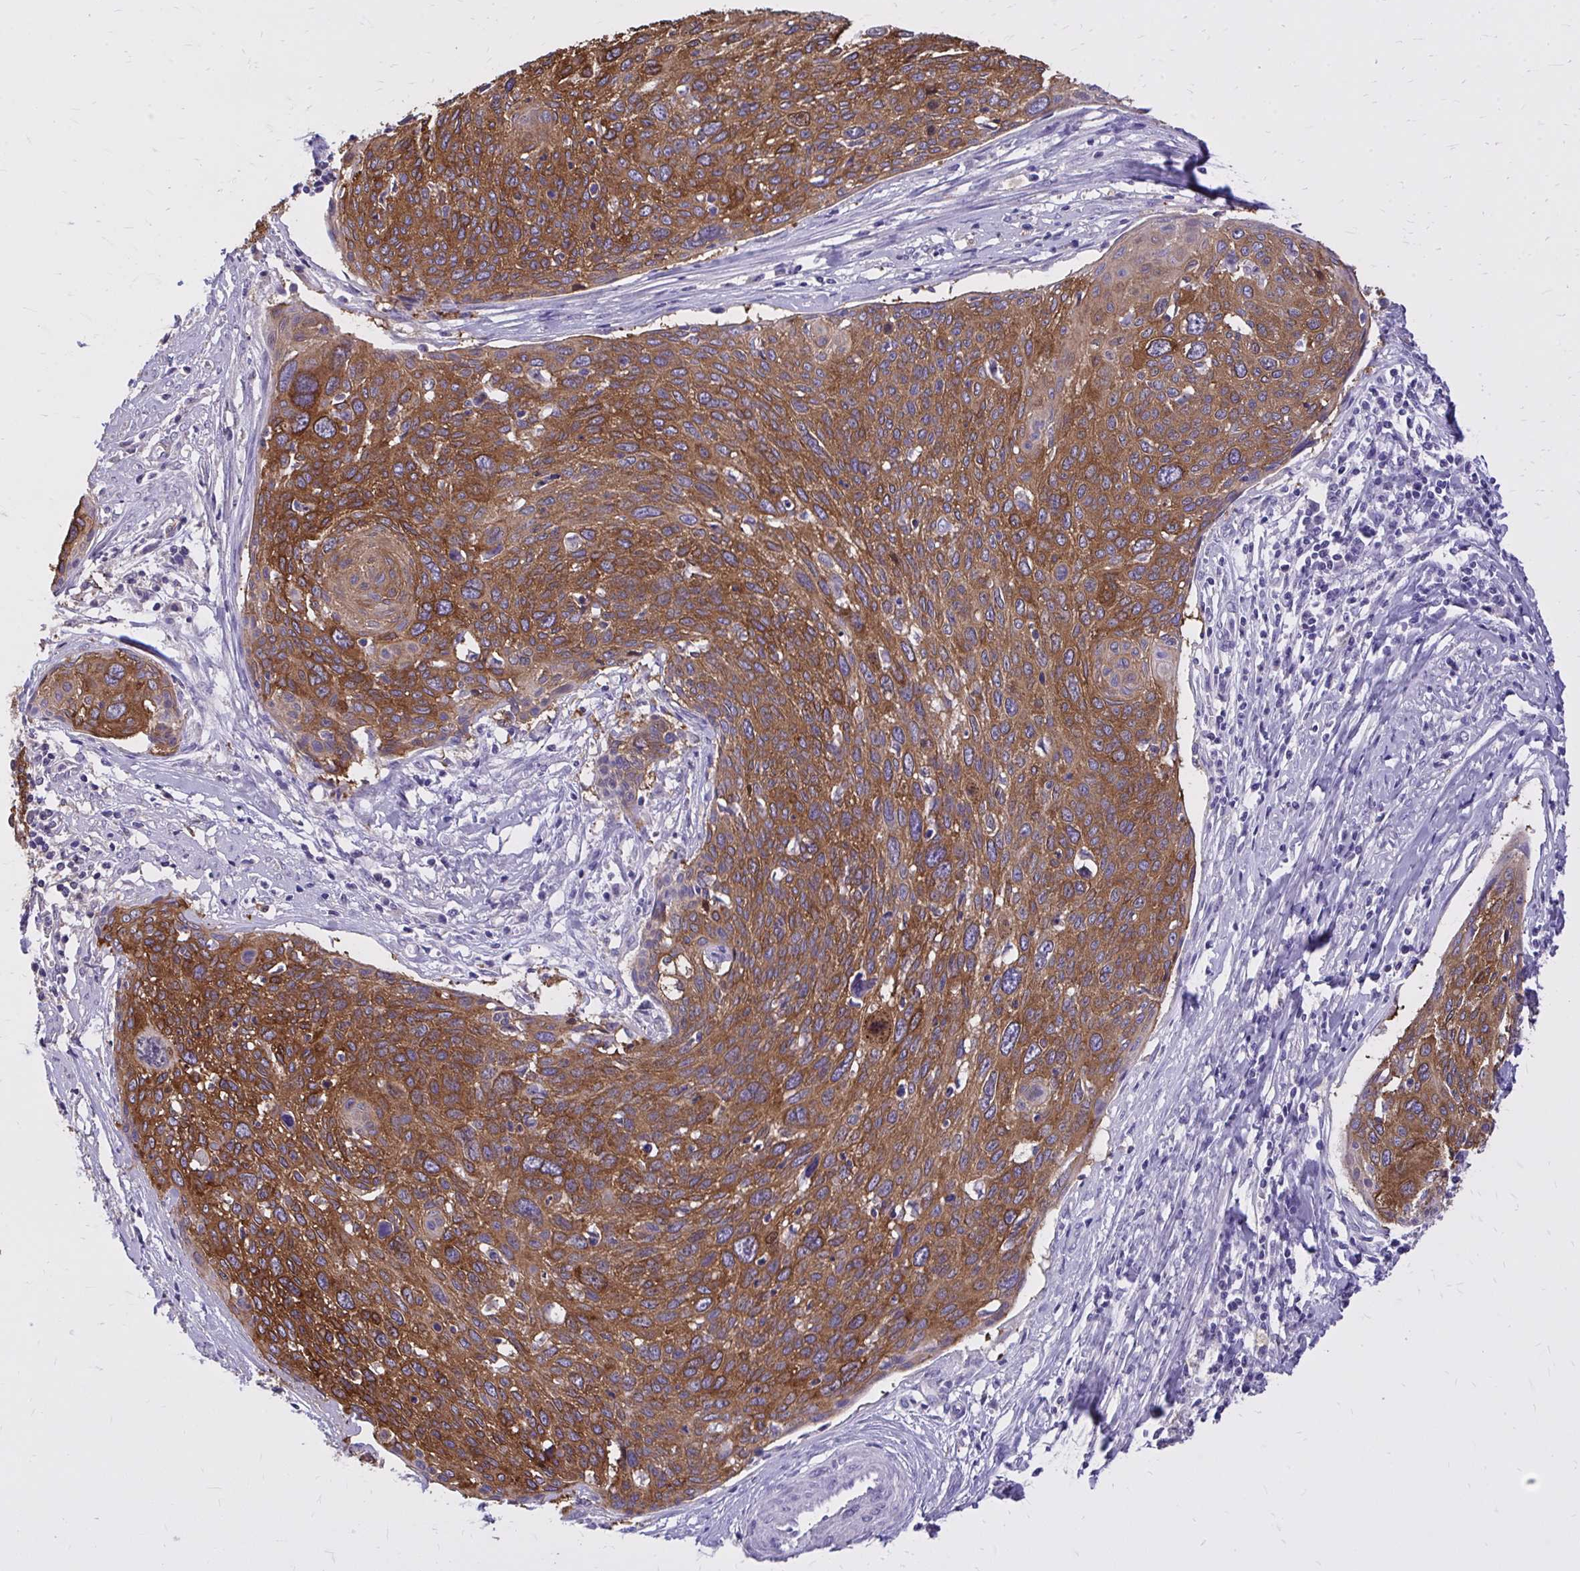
{"staining": {"intensity": "strong", "quantity": ">75%", "location": "cytoplasmic/membranous"}, "tissue": "cervical cancer", "cell_type": "Tumor cells", "image_type": "cancer", "snomed": [{"axis": "morphology", "description": "Squamous cell carcinoma, NOS"}, {"axis": "topography", "description": "Cervix"}], "caption": "An IHC micrograph of tumor tissue is shown. Protein staining in brown labels strong cytoplasmic/membranous positivity in squamous cell carcinoma (cervical) within tumor cells.", "gene": "EPB41L1", "patient": {"sex": "female", "age": 49}}